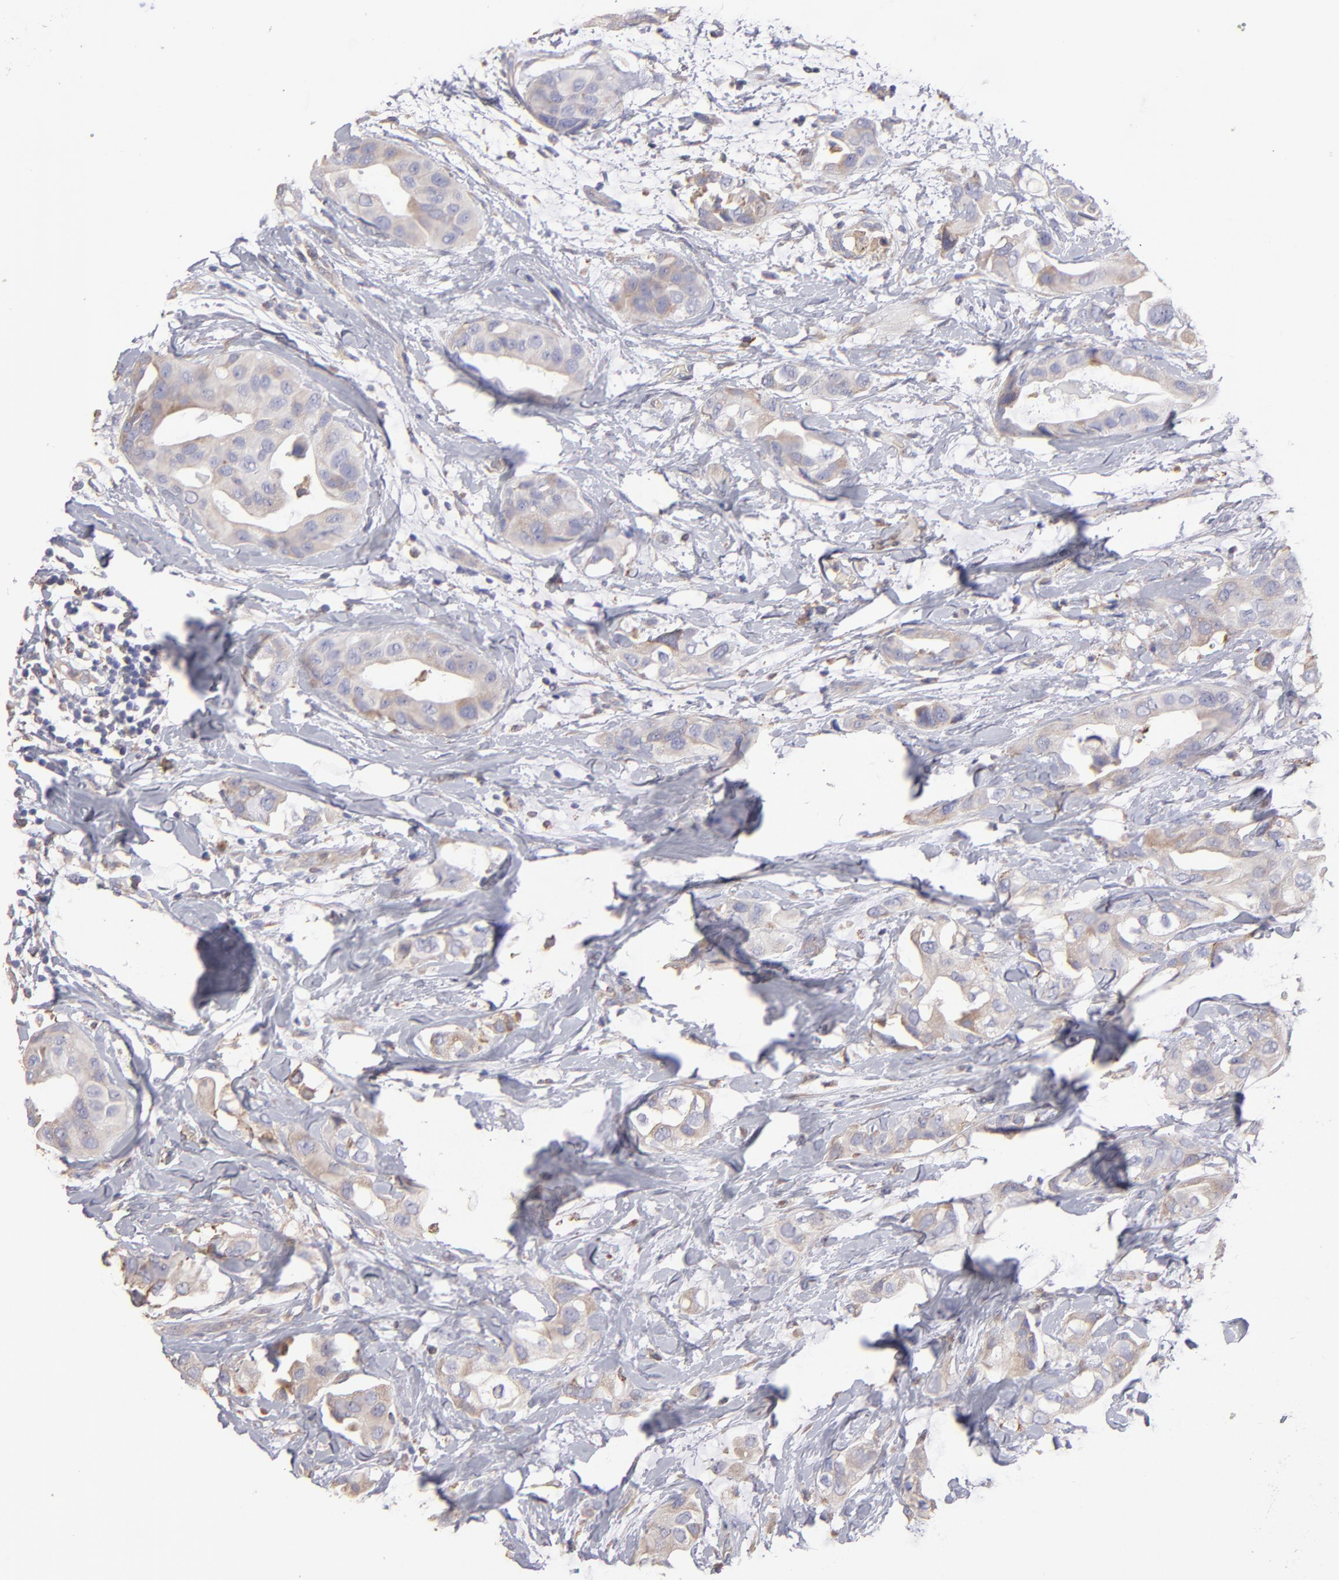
{"staining": {"intensity": "weak", "quantity": ">75%", "location": "cytoplasmic/membranous"}, "tissue": "breast cancer", "cell_type": "Tumor cells", "image_type": "cancer", "snomed": [{"axis": "morphology", "description": "Duct carcinoma"}, {"axis": "topography", "description": "Breast"}], "caption": "Infiltrating ductal carcinoma (breast) tissue reveals weak cytoplasmic/membranous expression in about >75% of tumor cells", "gene": "CALR", "patient": {"sex": "female", "age": 40}}